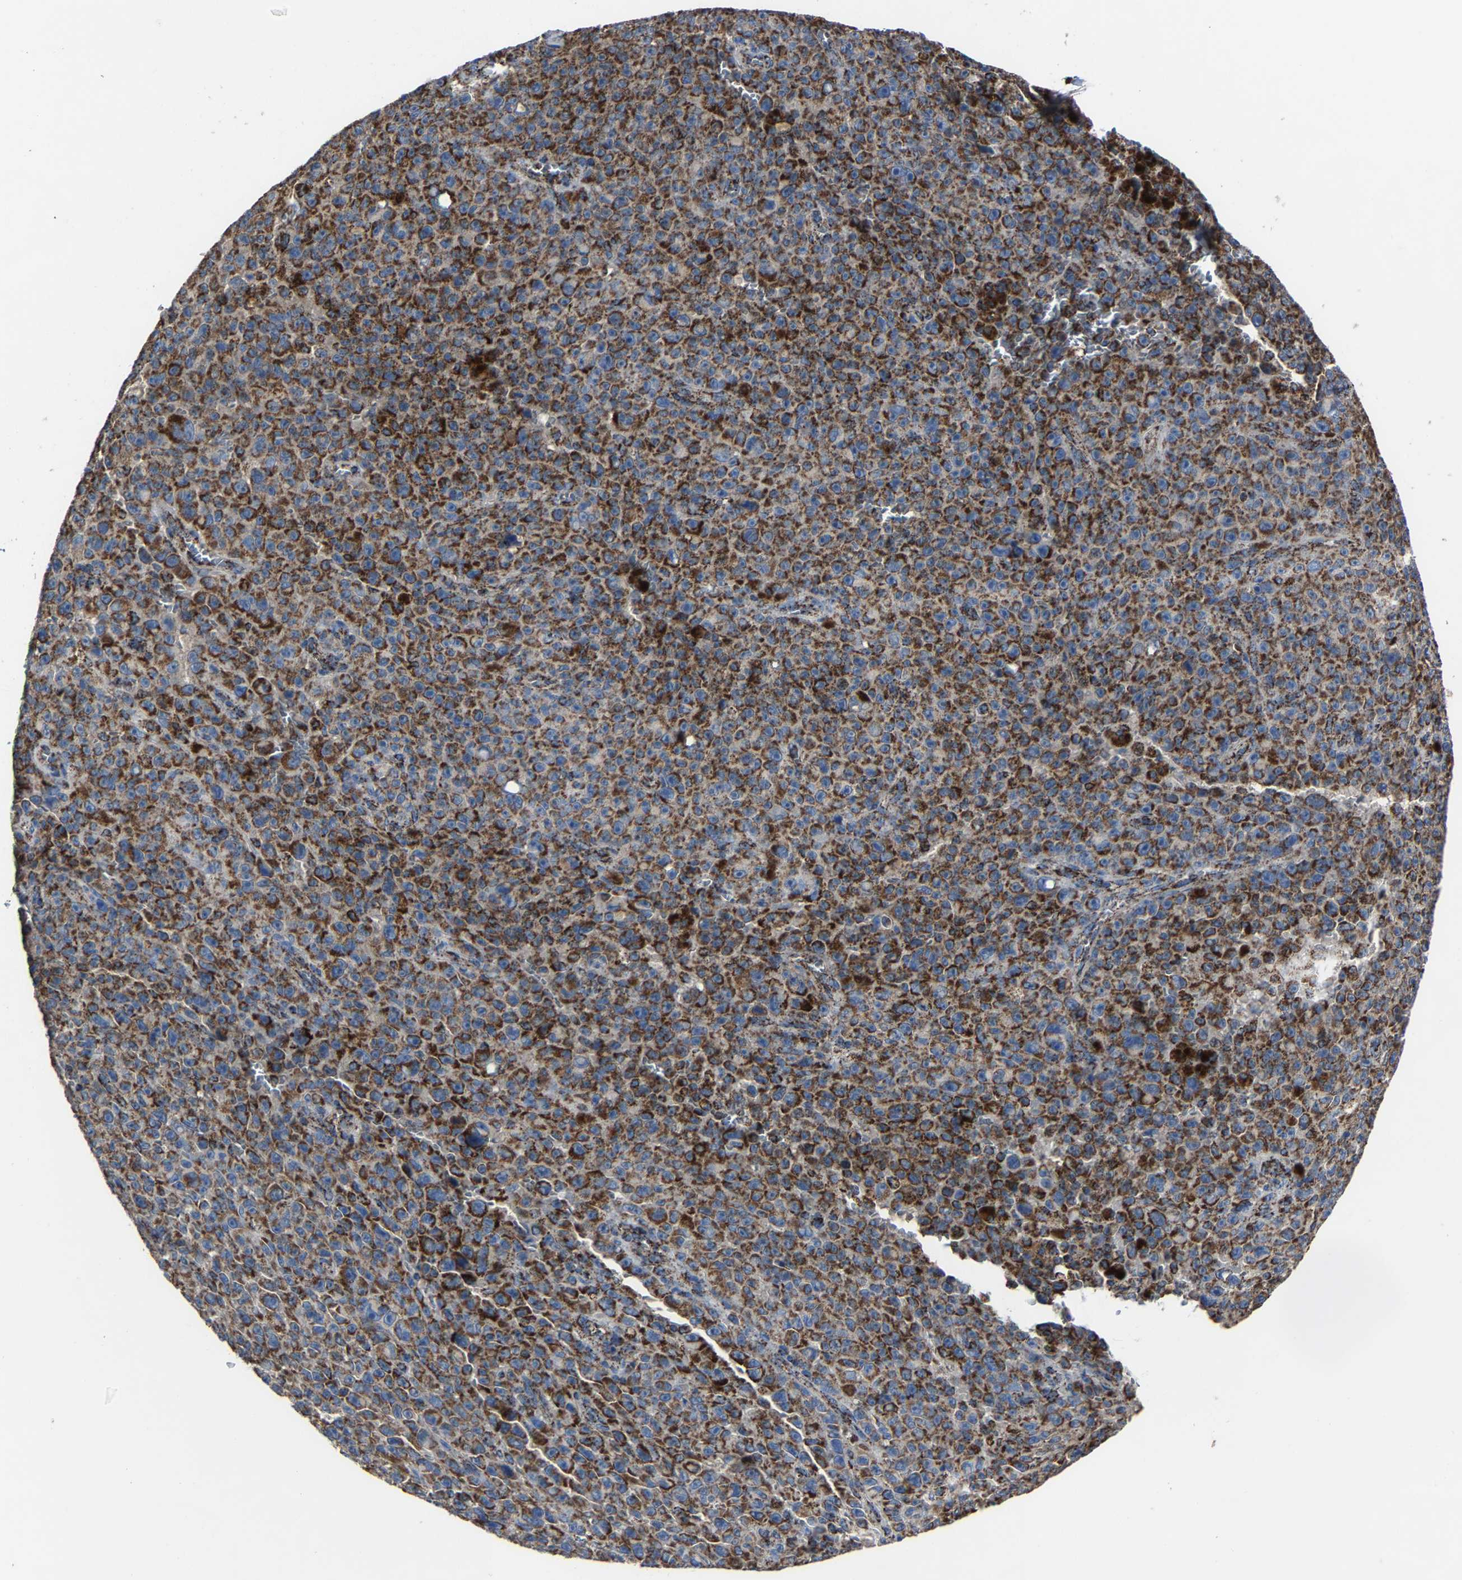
{"staining": {"intensity": "strong", "quantity": ">75%", "location": "cytoplasmic/membranous"}, "tissue": "melanoma", "cell_type": "Tumor cells", "image_type": "cancer", "snomed": [{"axis": "morphology", "description": "Malignant melanoma, NOS"}, {"axis": "topography", "description": "Skin"}], "caption": "Tumor cells exhibit high levels of strong cytoplasmic/membranous expression in approximately >75% of cells in melanoma.", "gene": "NDUFV3", "patient": {"sex": "female", "age": 82}}